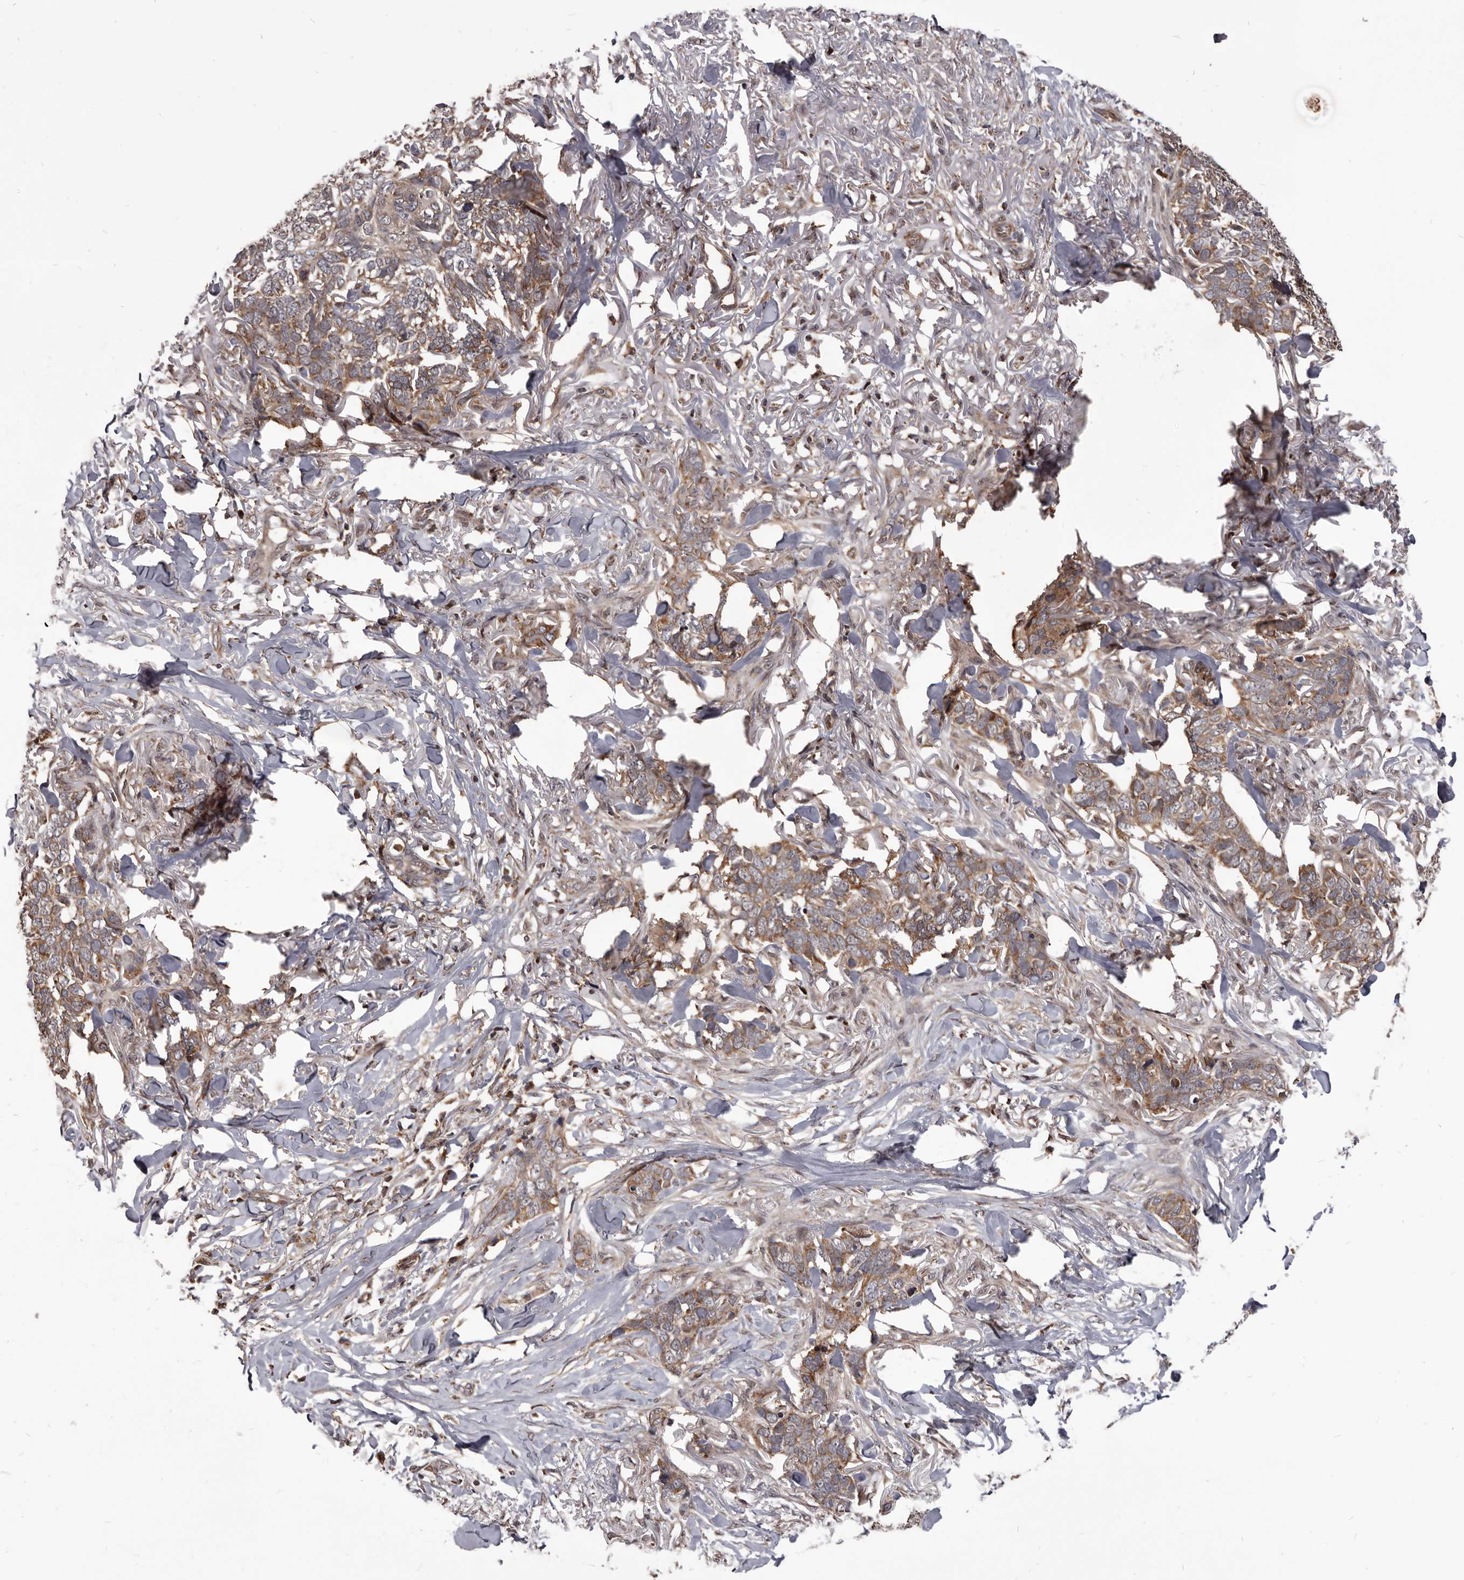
{"staining": {"intensity": "moderate", "quantity": ">75%", "location": "cytoplasmic/membranous"}, "tissue": "skin cancer", "cell_type": "Tumor cells", "image_type": "cancer", "snomed": [{"axis": "morphology", "description": "Normal tissue, NOS"}, {"axis": "morphology", "description": "Basal cell carcinoma"}, {"axis": "topography", "description": "Skin"}], "caption": "Skin cancer (basal cell carcinoma) stained with a protein marker displays moderate staining in tumor cells.", "gene": "MAP3K14", "patient": {"sex": "male", "age": 77}}